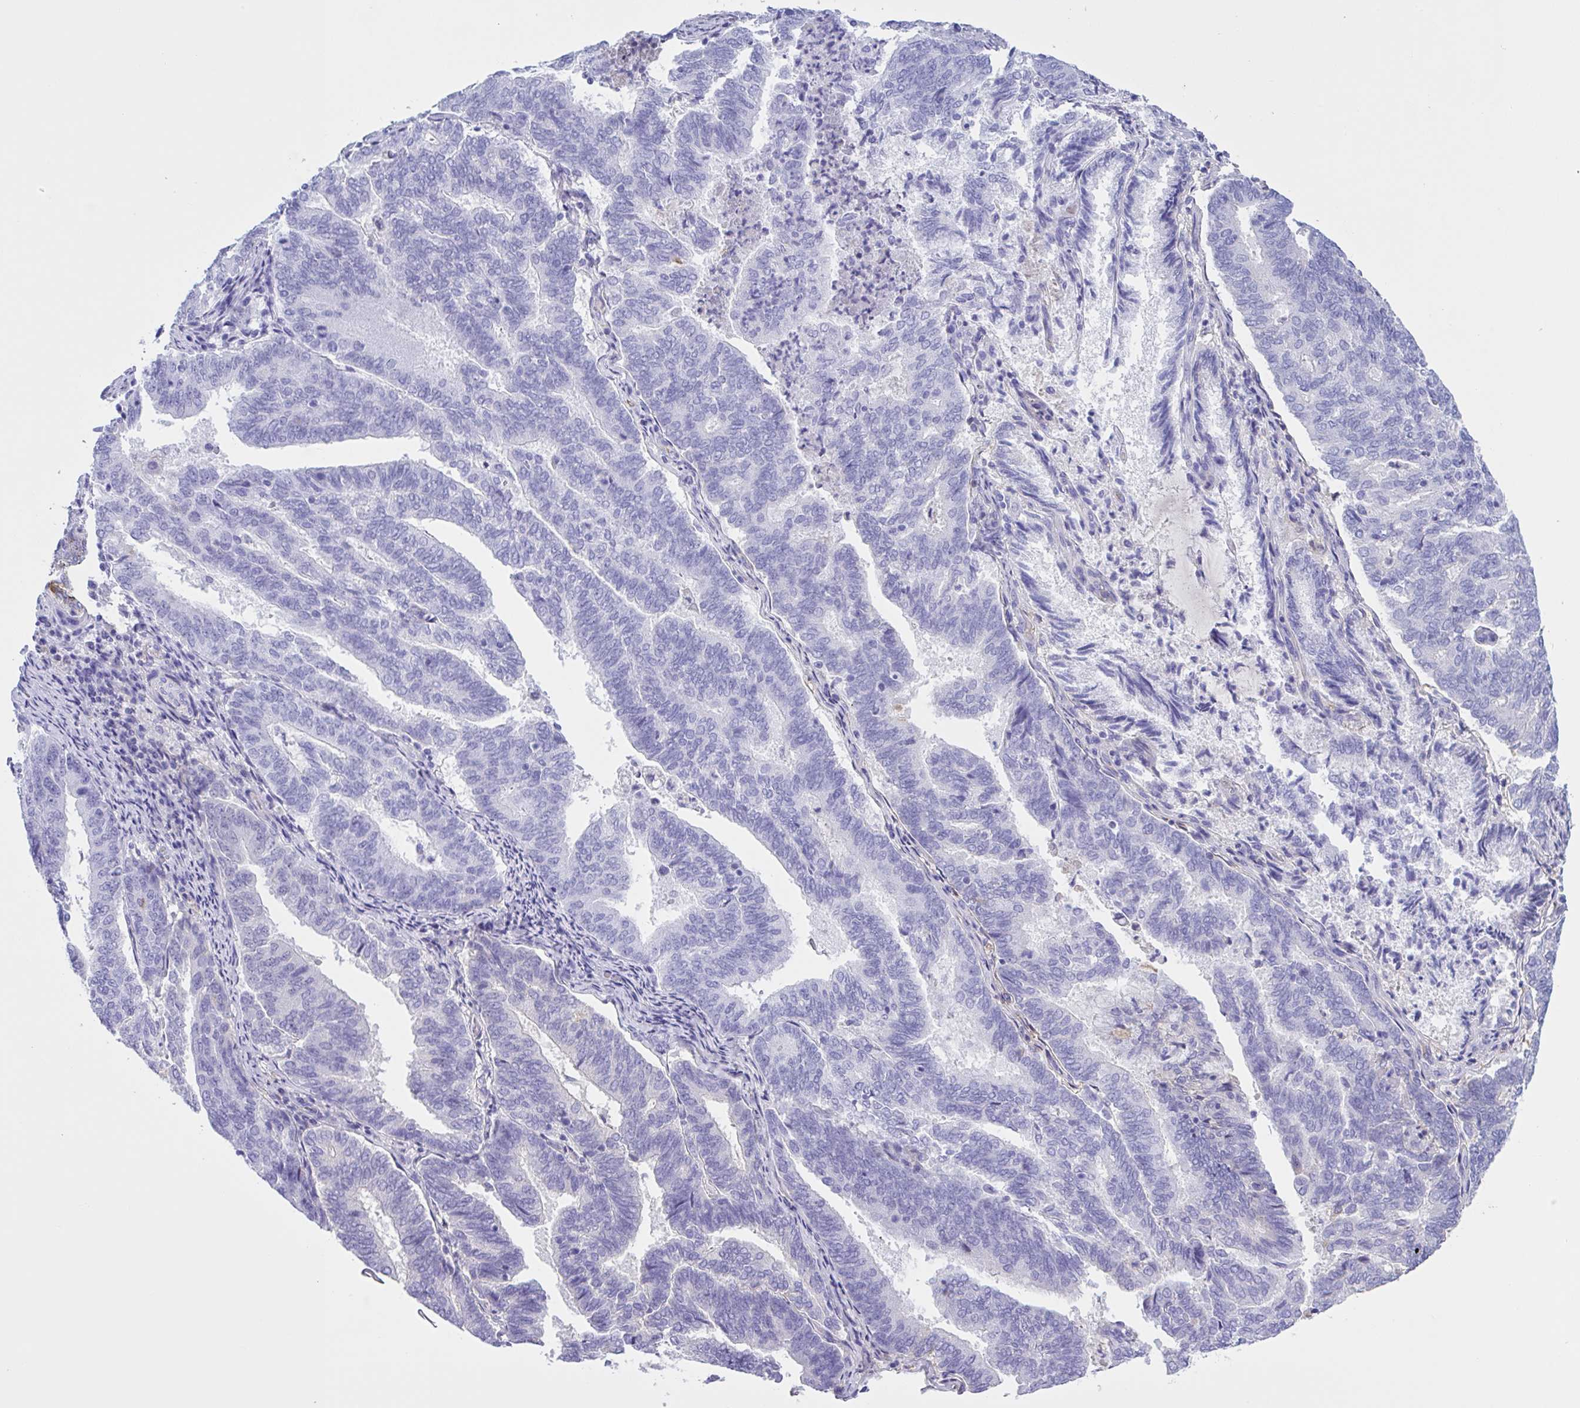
{"staining": {"intensity": "negative", "quantity": "none", "location": "none"}, "tissue": "endometrial cancer", "cell_type": "Tumor cells", "image_type": "cancer", "snomed": [{"axis": "morphology", "description": "Adenocarcinoma, NOS"}, {"axis": "topography", "description": "Endometrium"}], "caption": "Immunohistochemistry micrograph of neoplastic tissue: endometrial adenocarcinoma stained with DAB (3,3'-diaminobenzidine) exhibits no significant protein staining in tumor cells.", "gene": "LARGE2", "patient": {"sex": "female", "age": 80}}